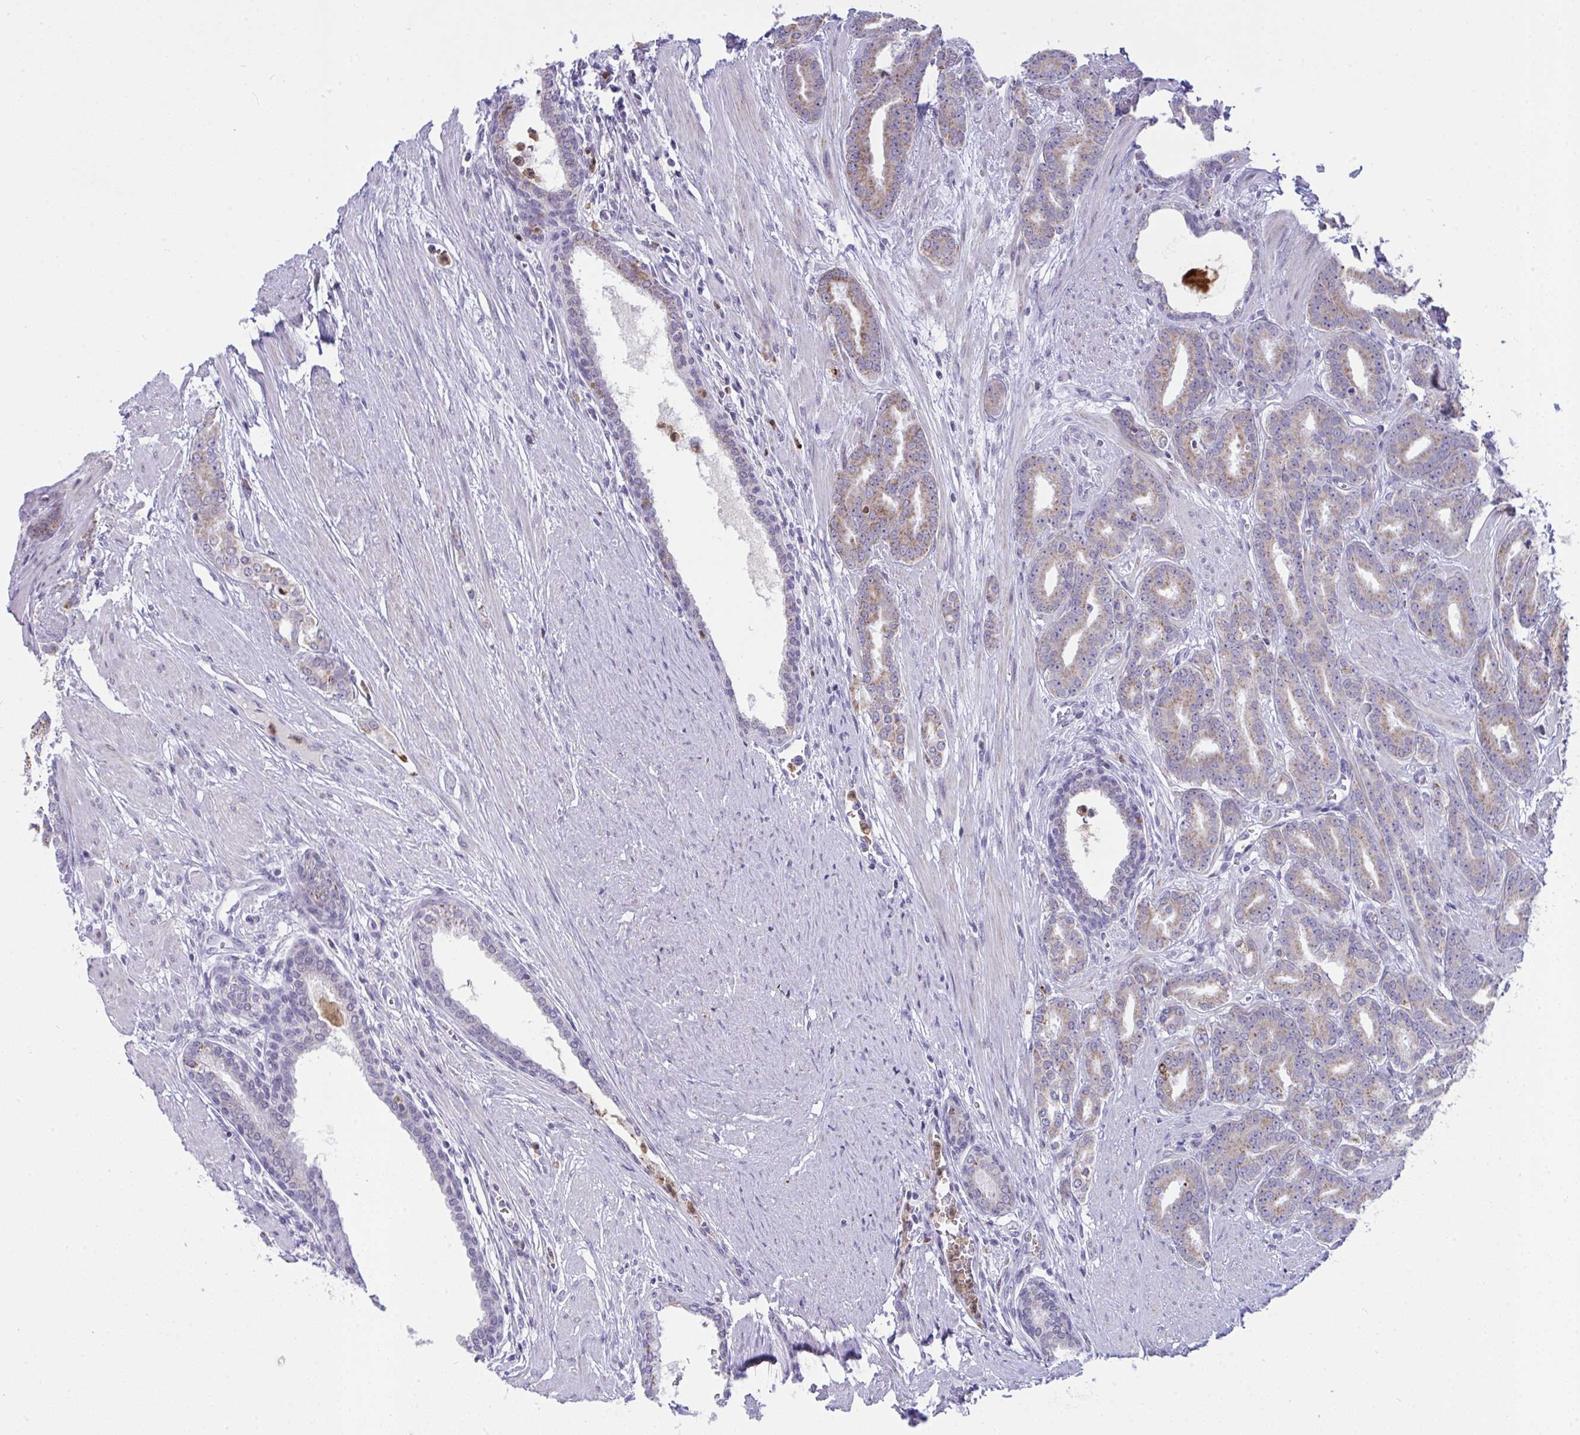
{"staining": {"intensity": "moderate", "quantity": "25%-75%", "location": "cytoplasmic/membranous"}, "tissue": "prostate cancer", "cell_type": "Tumor cells", "image_type": "cancer", "snomed": [{"axis": "morphology", "description": "Adenocarcinoma, High grade"}, {"axis": "topography", "description": "Prostate"}], "caption": "Protein expression analysis of prostate cancer displays moderate cytoplasmic/membranous expression in about 25%-75% of tumor cells.", "gene": "PLA2G12B", "patient": {"sex": "male", "age": 60}}